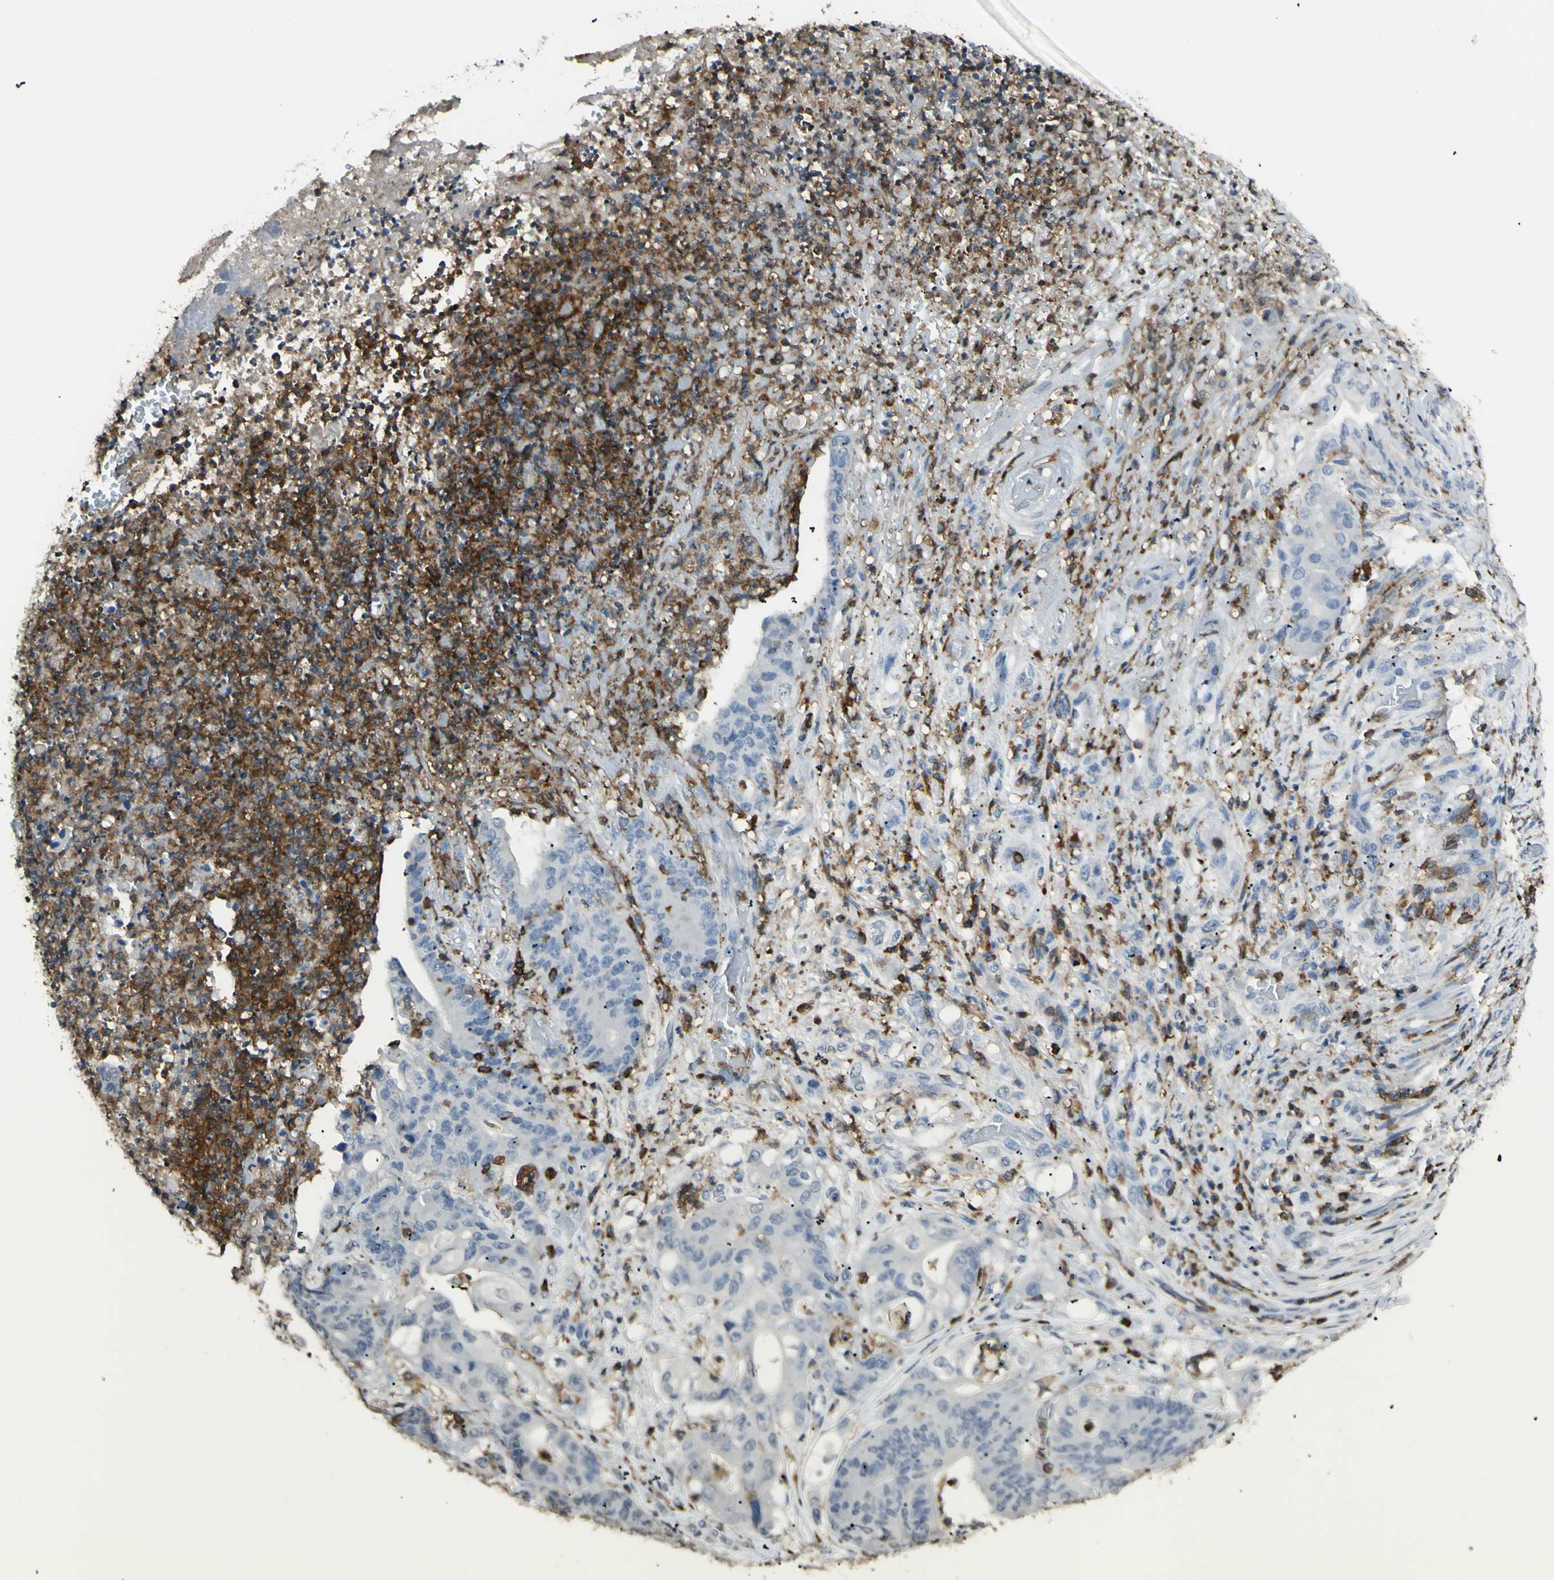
{"staining": {"intensity": "negative", "quantity": "none", "location": "none"}, "tissue": "stomach cancer", "cell_type": "Tumor cells", "image_type": "cancer", "snomed": [{"axis": "morphology", "description": "Adenocarcinoma, NOS"}, {"axis": "topography", "description": "Stomach"}], "caption": "Stomach adenocarcinoma stained for a protein using immunohistochemistry reveals no expression tumor cells.", "gene": "PSTPIP1", "patient": {"sex": "female", "age": 73}}